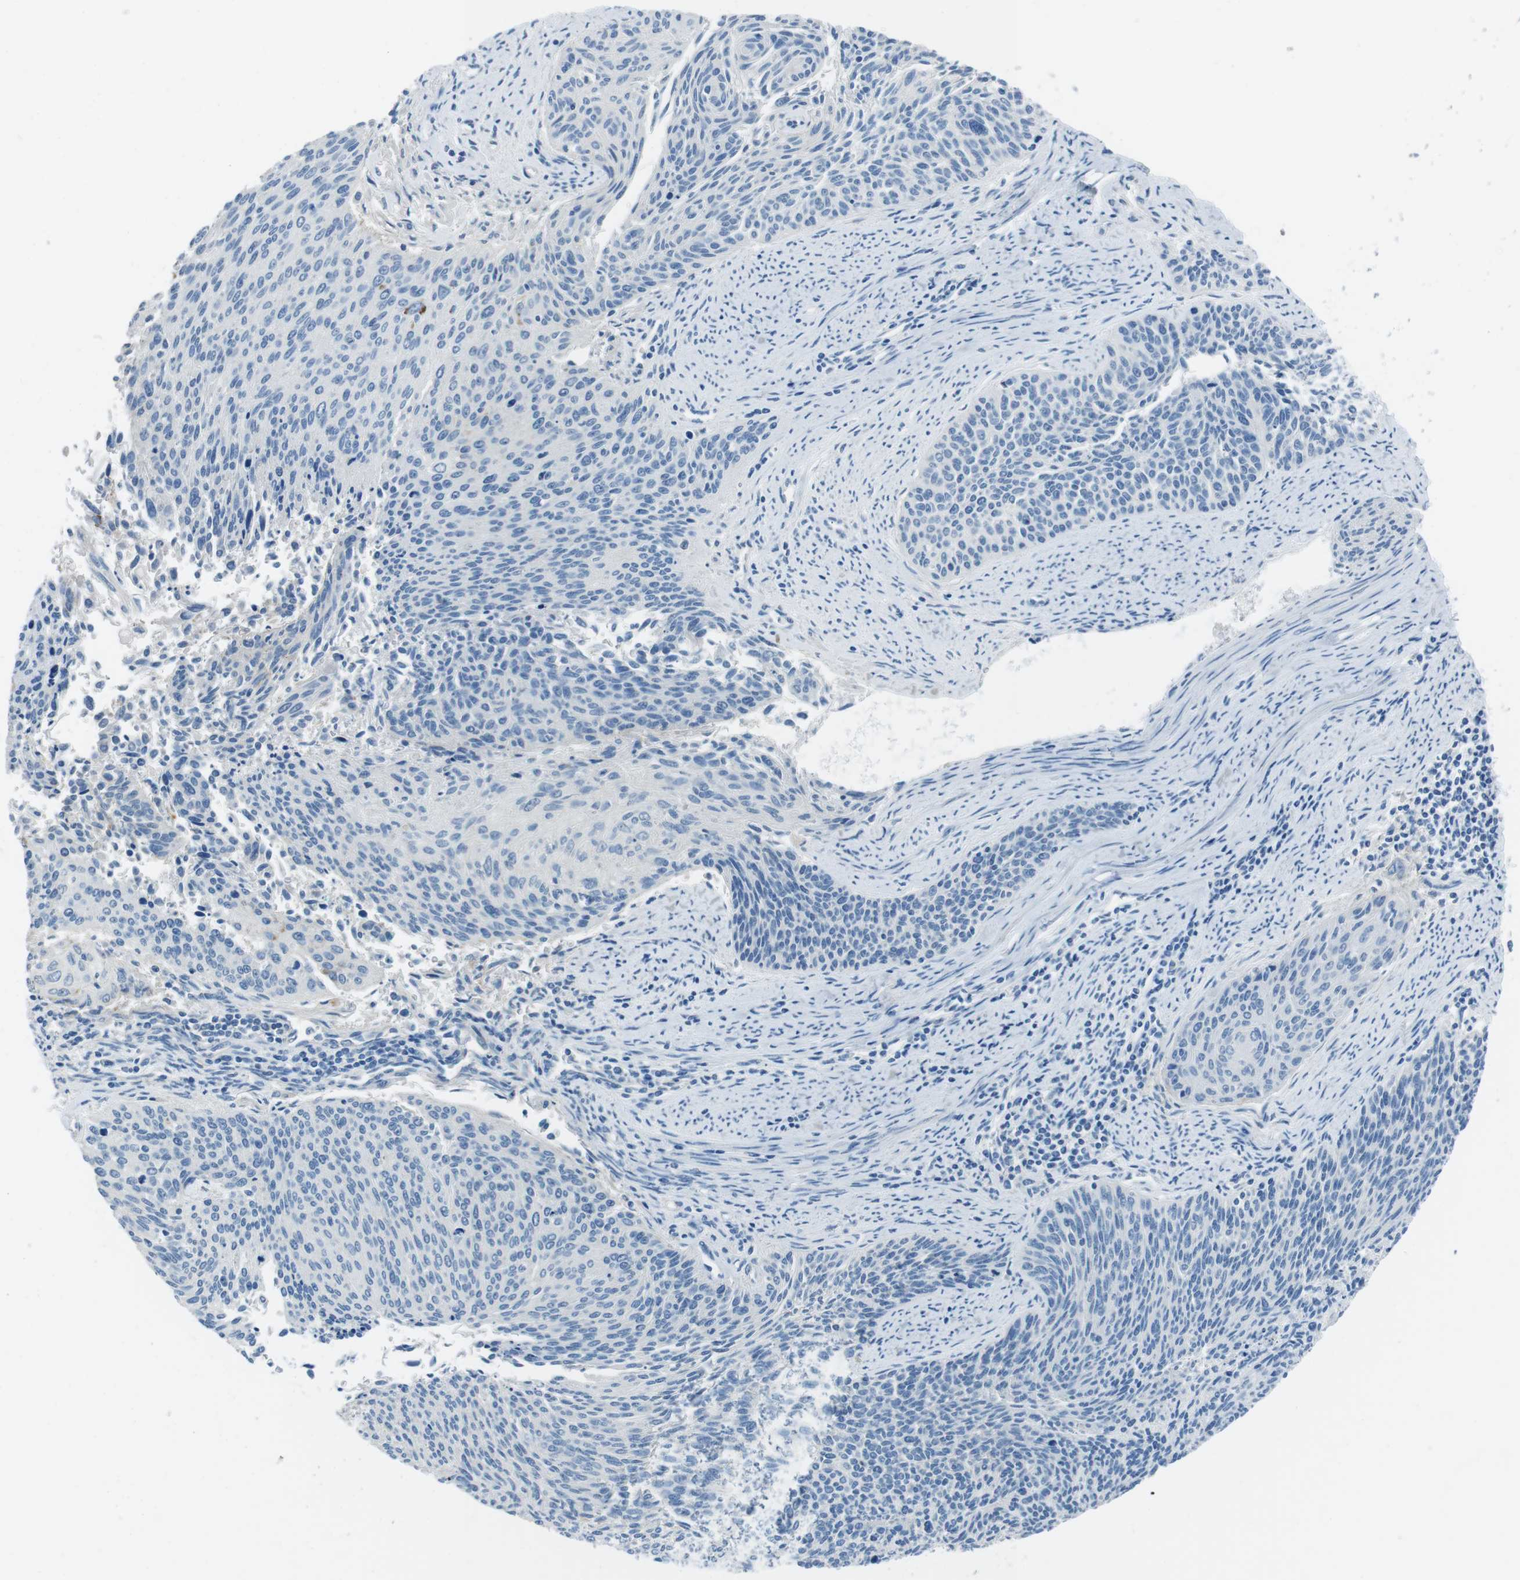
{"staining": {"intensity": "negative", "quantity": "none", "location": "none"}, "tissue": "cervical cancer", "cell_type": "Tumor cells", "image_type": "cancer", "snomed": [{"axis": "morphology", "description": "Squamous cell carcinoma, NOS"}, {"axis": "topography", "description": "Cervix"}], "caption": "DAB (3,3'-diaminobenzidine) immunohistochemical staining of squamous cell carcinoma (cervical) demonstrates no significant staining in tumor cells.", "gene": "CYP2C8", "patient": {"sex": "female", "age": 55}}